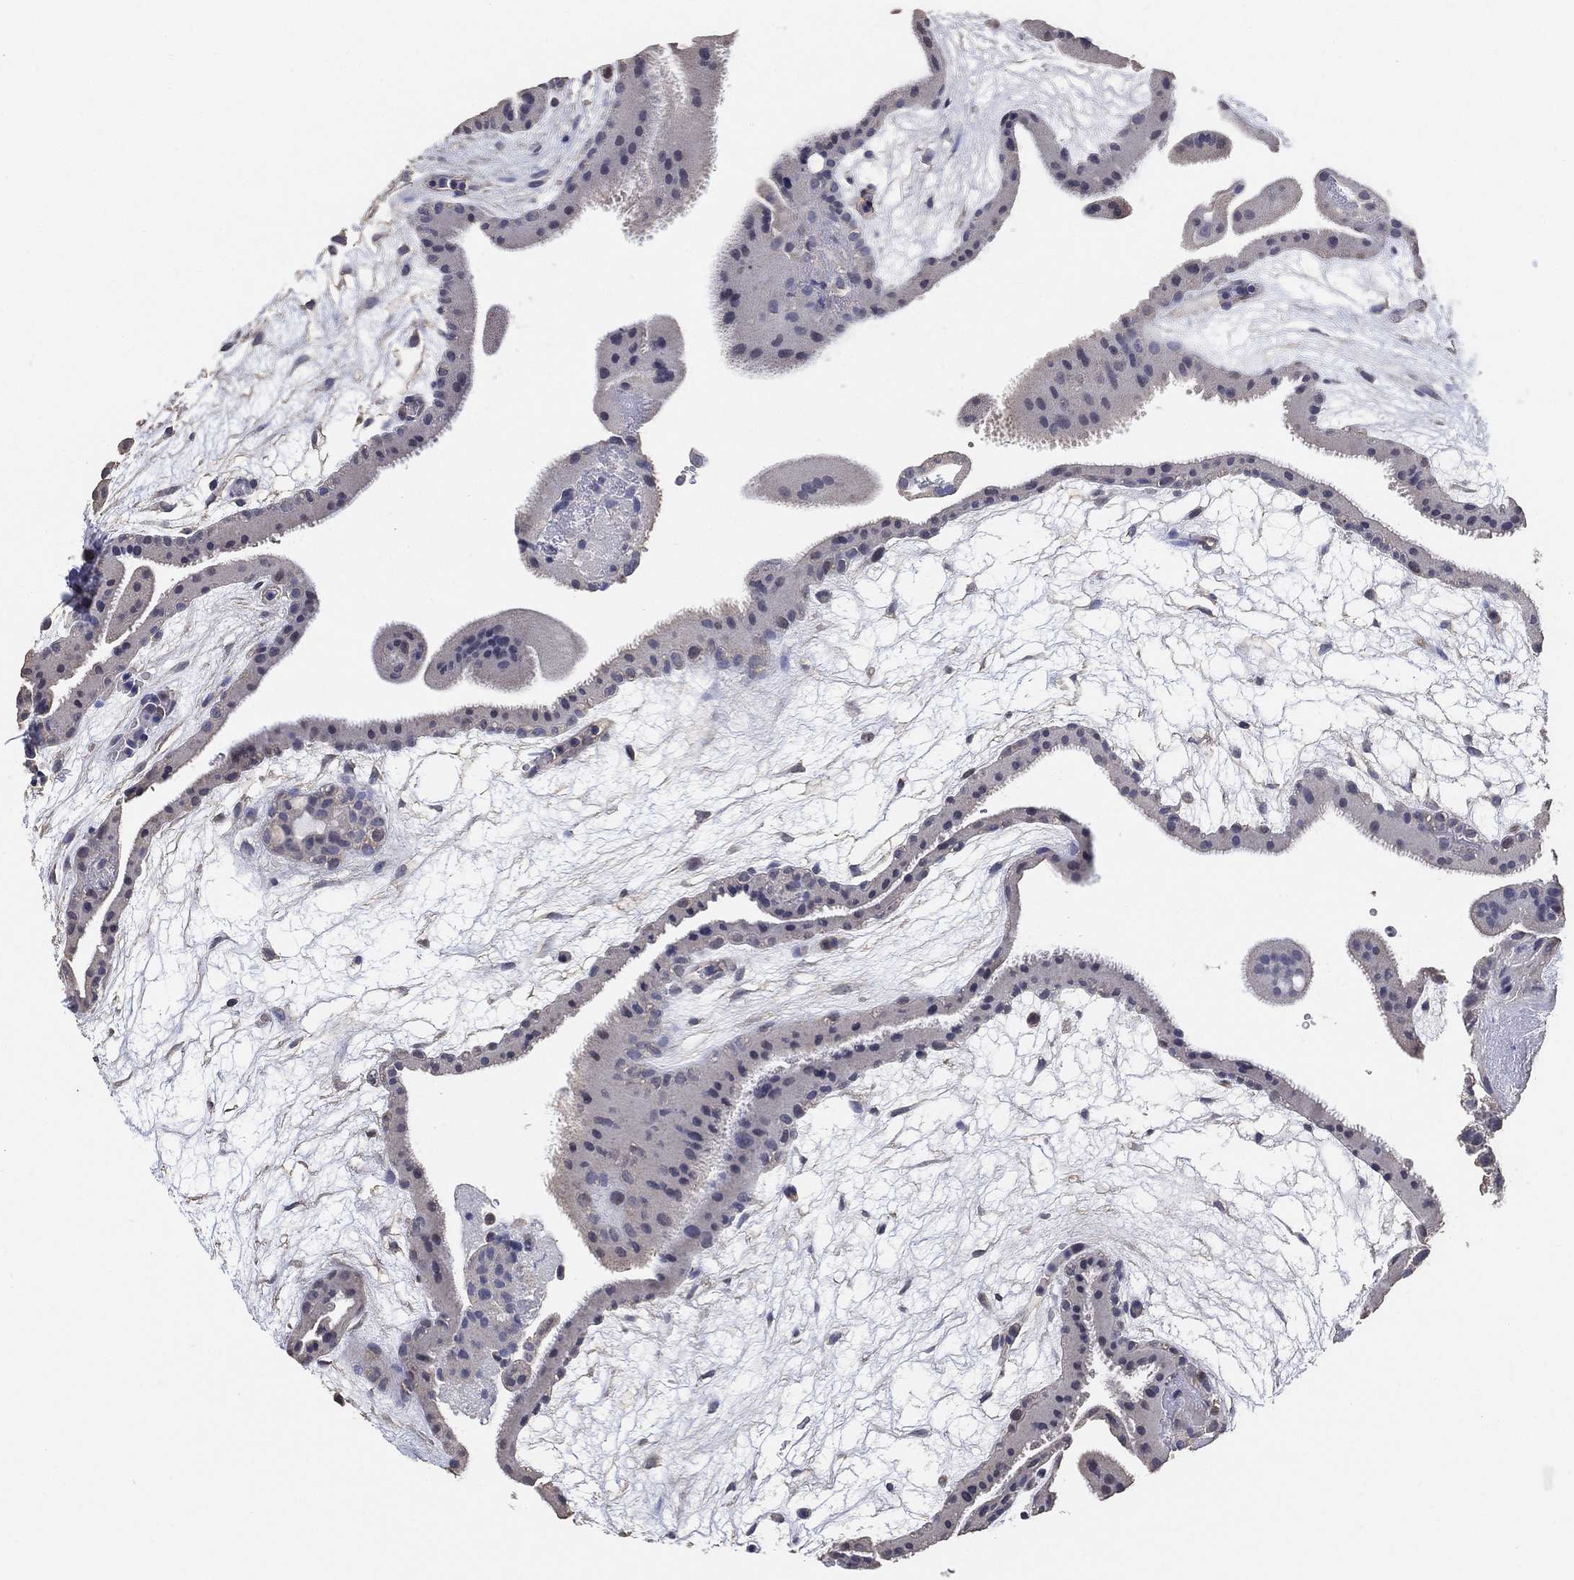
{"staining": {"intensity": "negative", "quantity": "none", "location": "none"}, "tissue": "placenta", "cell_type": "Trophoblastic cells", "image_type": "normal", "snomed": [{"axis": "morphology", "description": "Normal tissue, NOS"}, {"axis": "topography", "description": "Placenta"}], "caption": "An image of placenta stained for a protein demonstrates no brown staining in trophoblastic cells.", "gene": "KLK5", "patient": {"sex": "female", "age": 19}}